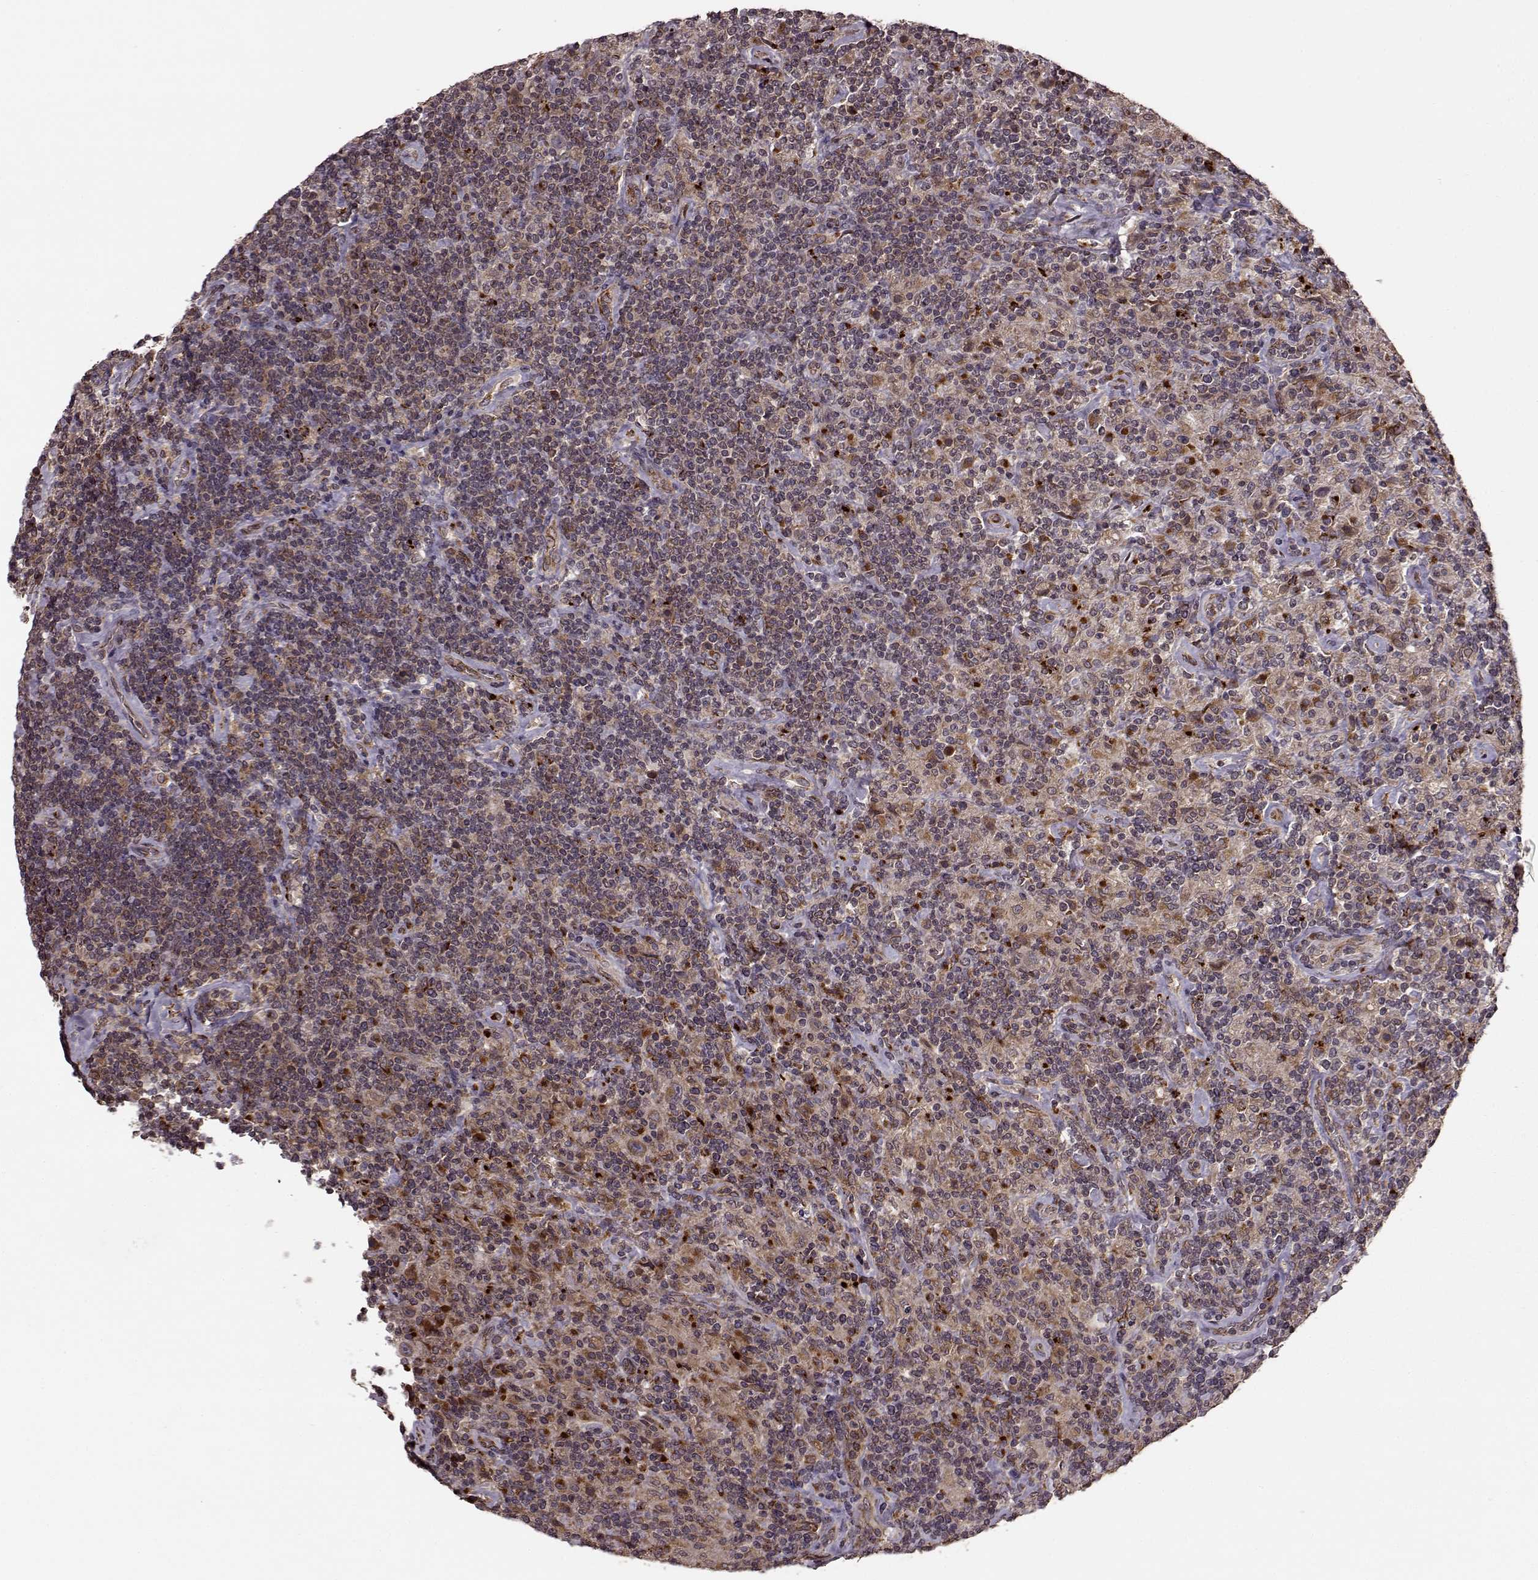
{"staining": {"intensity": "weak", "quantity": ">75%", "location": "cytoplasmic/membranous"}, "tissue": "lymphoma", "cell_type": "Tumor cells", "image_type": "cancer", "snomed": [{"axis": "morphology", "description": "Hodgkin's disease, NOS"}, {"axis": "topography", "description": "Lymph node"}], "caption": "The immunohistochemical stain highlights weak cytoplasmic/membranous expression in tumor cells of Hodgkin's disease tissue.", "gene": "YIPF5", "patient": {"sex": "male", "age": 70}}